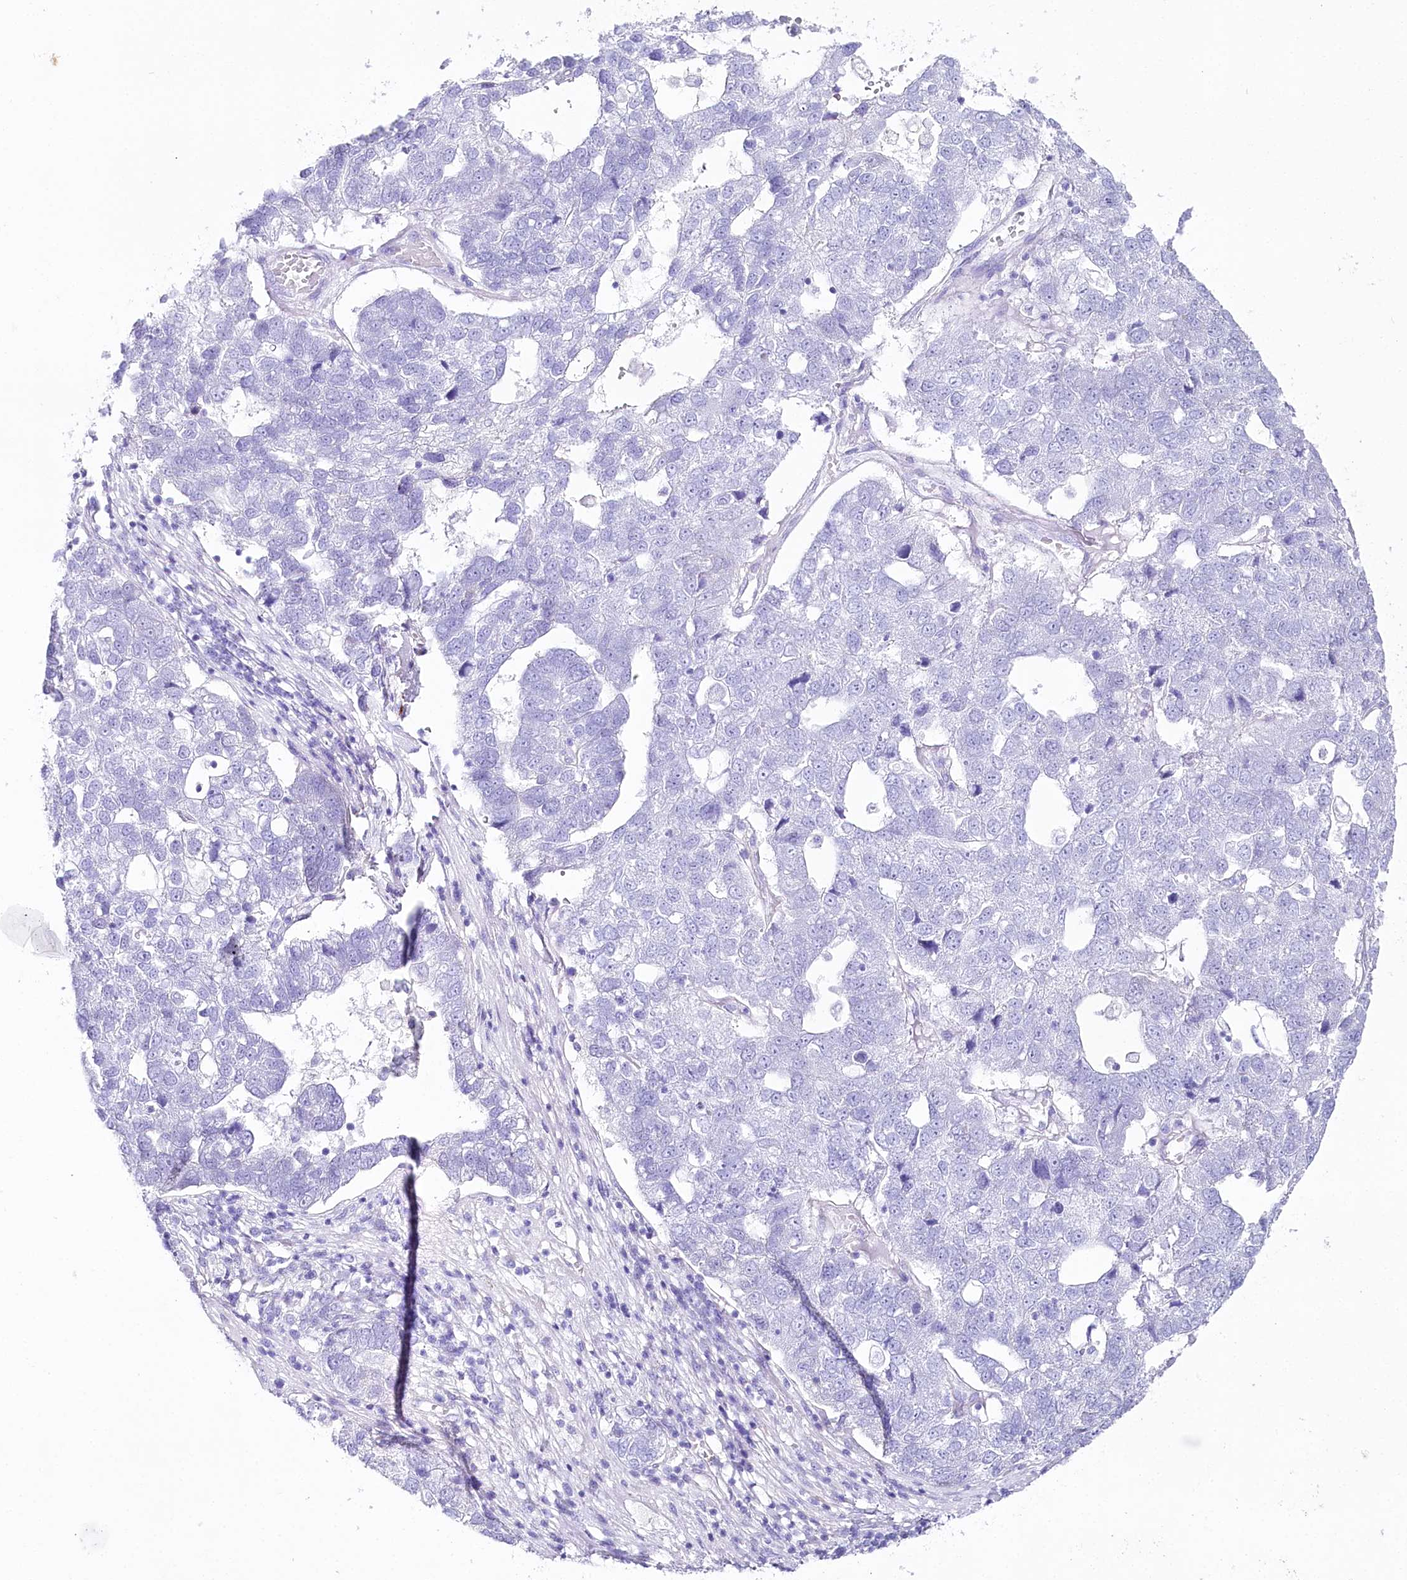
{"staining": {"intensity": "negative", "quantity": "none", "location": "none"}, "tissue": "pancreatic cancer", "cell_type": "Tumor cells", "image_type": "cancer", "snomed": [{"axis": "morphology", "description": "Adenocarcinoma, NOS"}, {"axis": "topography", "description": "Pancreas"}], "caption": "Pancreatic cancer was stained to show a protein in brown. There is no significant expression in tumor cells.", "gene": "CSN3", "patient": {"sex": "female", "age": 61}}